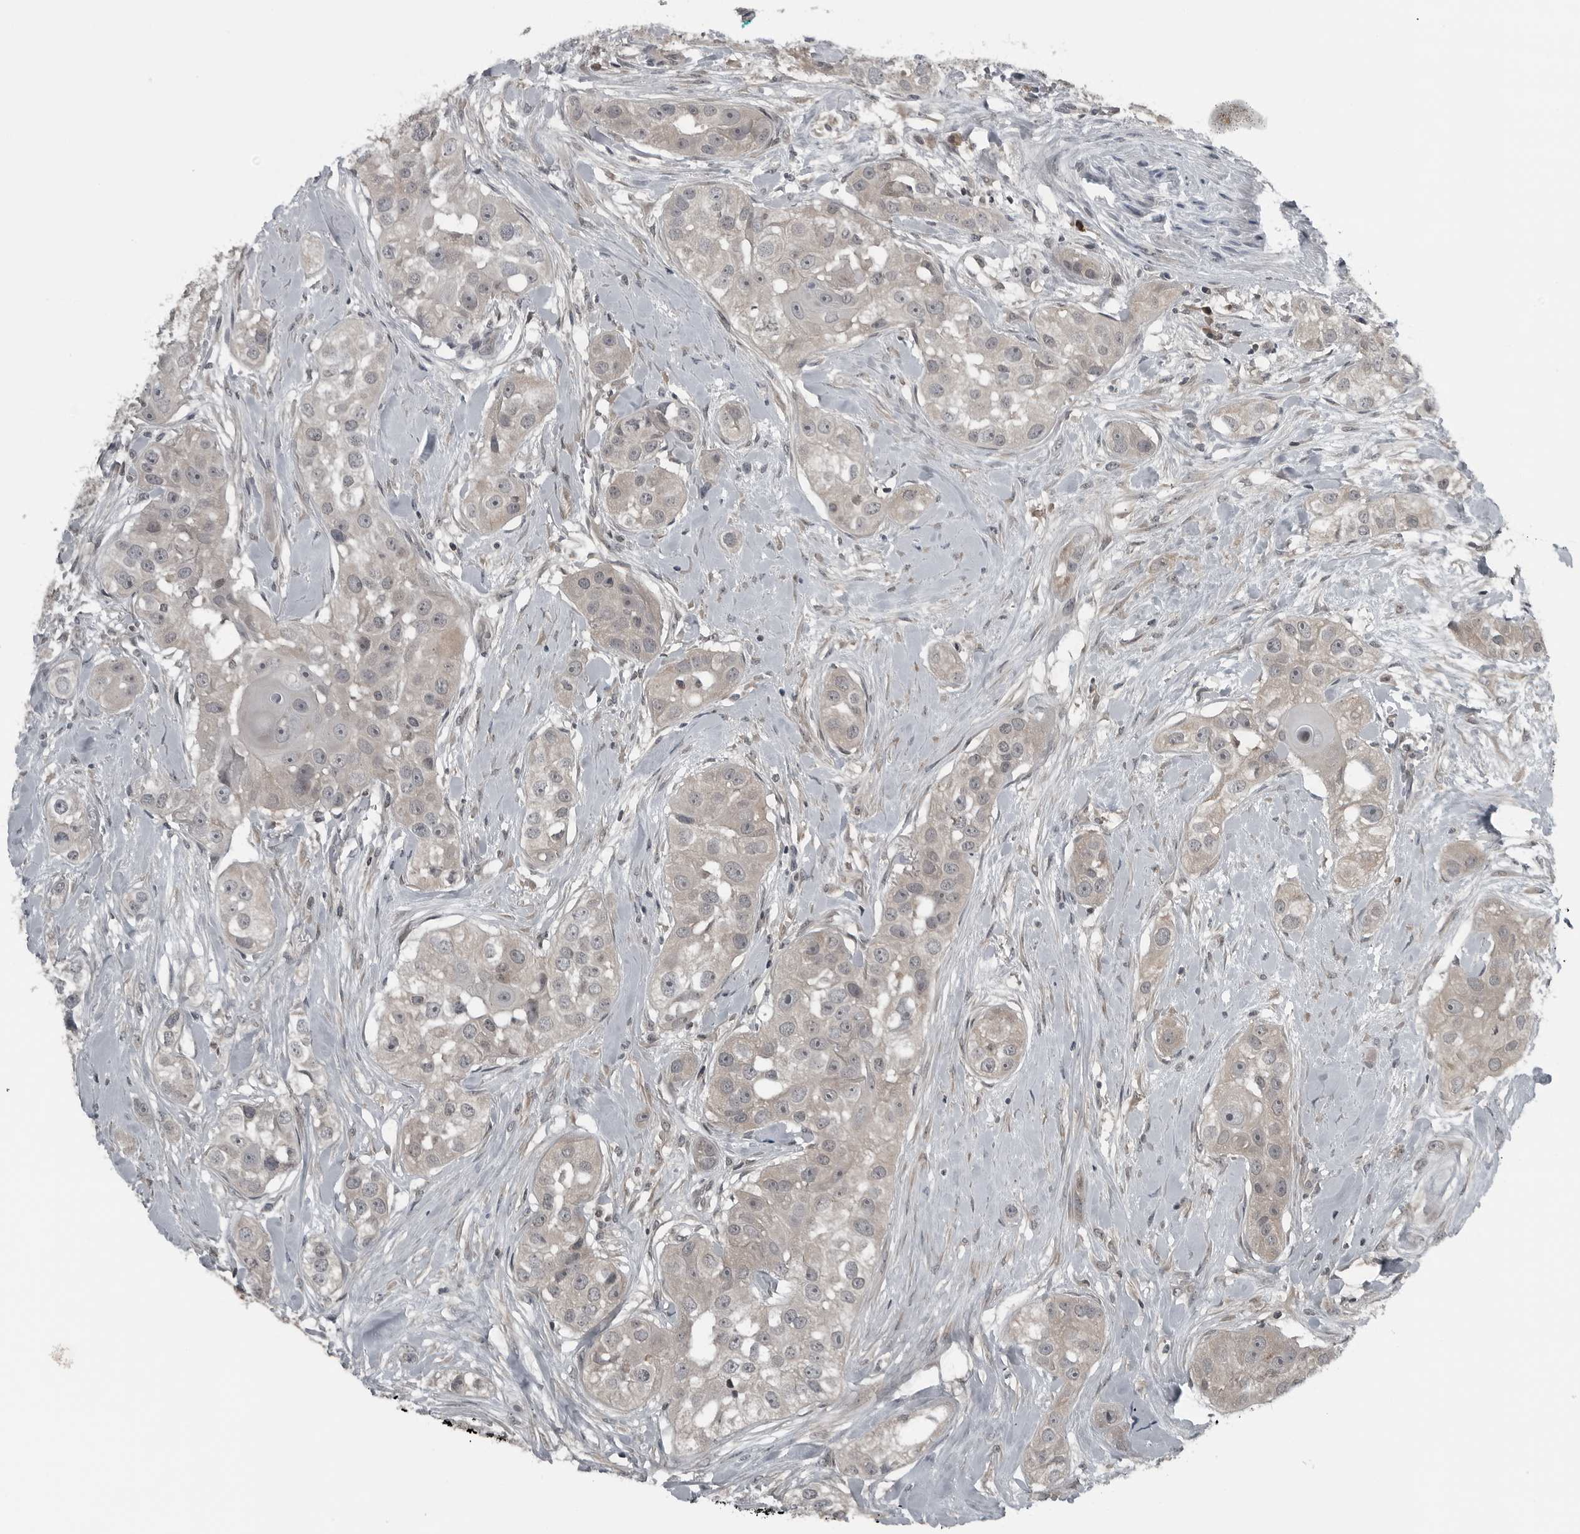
{"staining": {"intensity": "negative", "quantity": "none", "location": "none"}, "tissue": "head and neck cancer", "cell_type": "Tumor cells", "image_type": "cancer", "snomed": [{"axis": "morphology", "description": "Normal tissue, NOS"}, {"axis": "morphology", "description": "Squamous cell carcinoma, NOS"}, {"axis": "topography", "description": "Skeletal muscle"}, {"axis": "topography", "description": "Head-Neck"}], "caption": "Immunohistochemical staining of squamous cell carcinoma (head and neck) shows no significant expression in tumor cells. (IHC, brightfield microscopy, high magnification).", "gene": "GAK", "patient": {"sex": "male", "age": 51}}